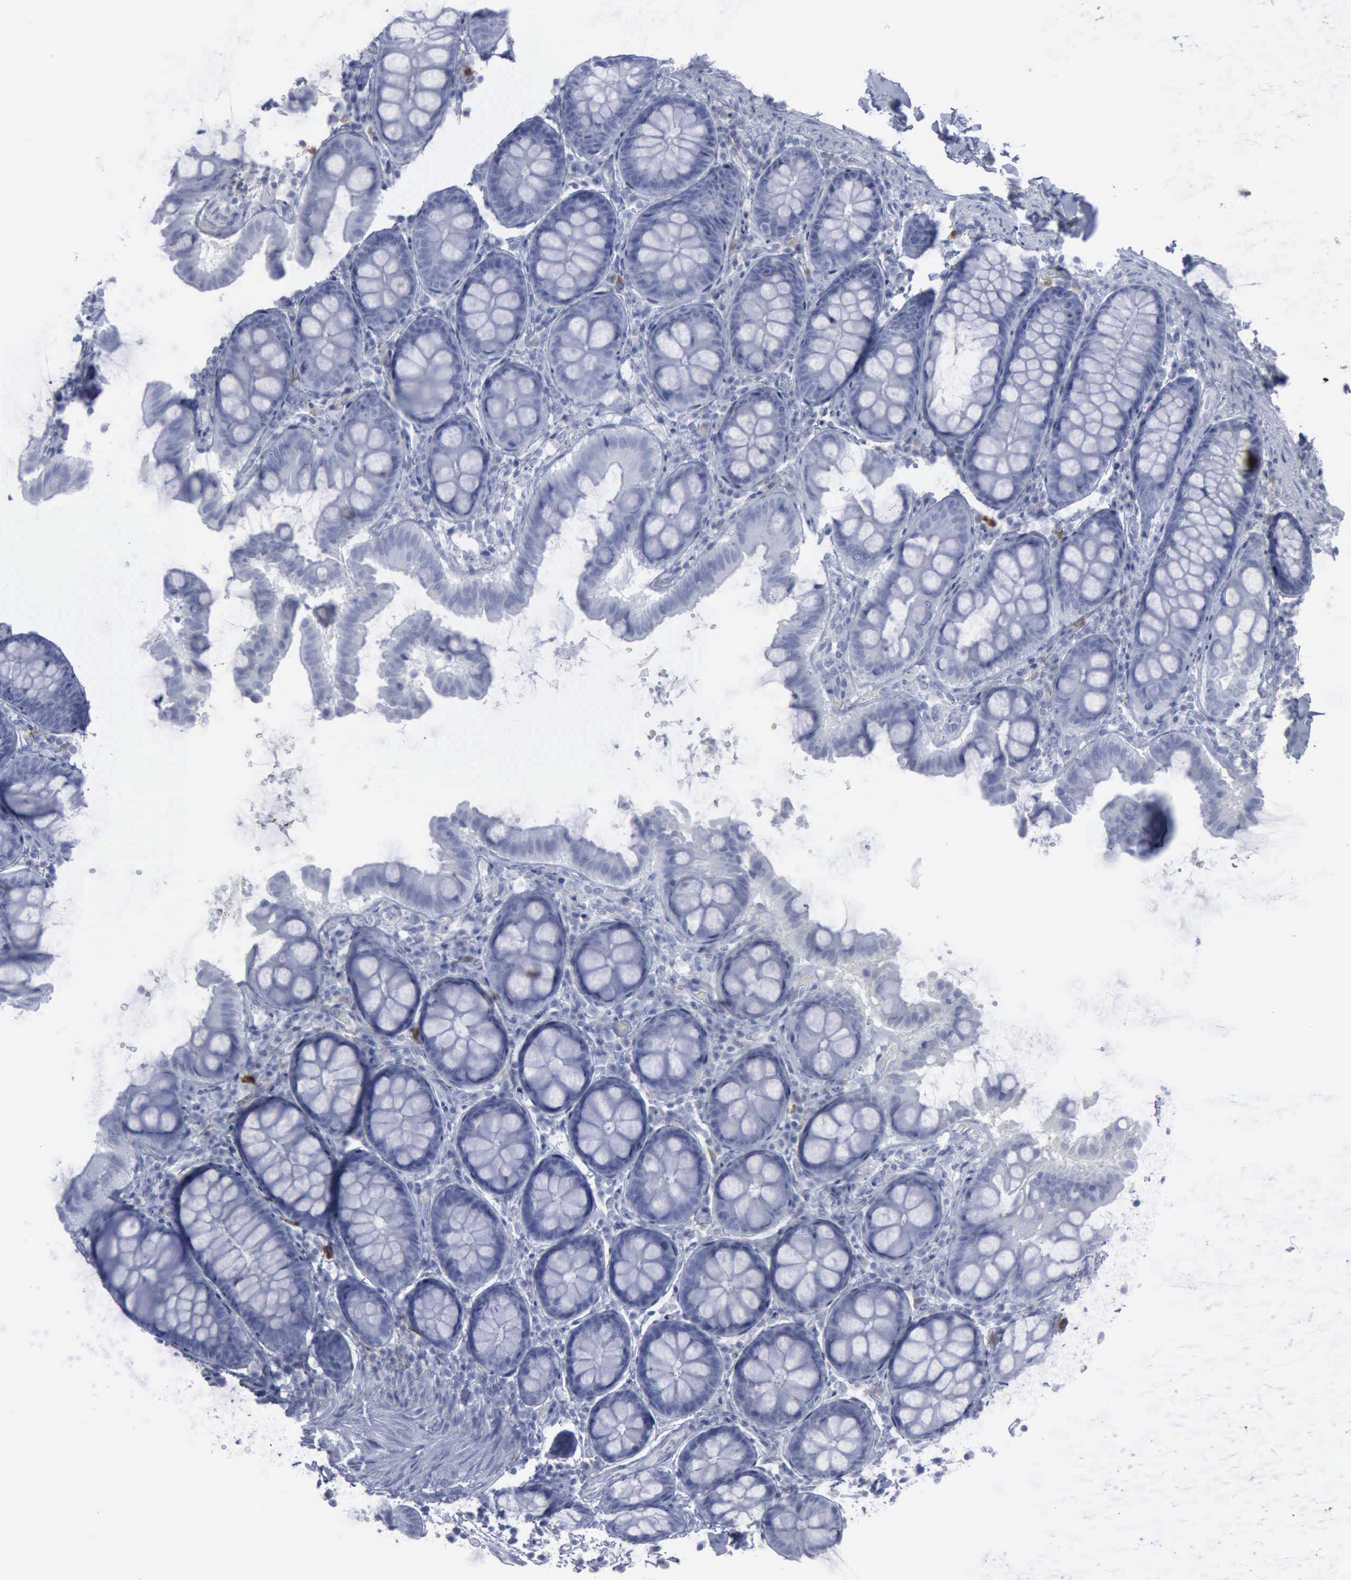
{"staining": {"intensity": "negative", "quantity": "none", "location": "none"}, "tissue": "colon", "cell_type": "Endothelial cells", "image_type": "normal", "snomed": [{"axis": "morphology", "description": "Normal tissue, NOS"}, {"axis": "topography", "description": "Colon"}], "caption": "Immunohistochemical staining of benign human colon reveals no significant expression in endothelial cells.", "gene": "VCAM1", "patient": {"sex": "female", "age": 61}}